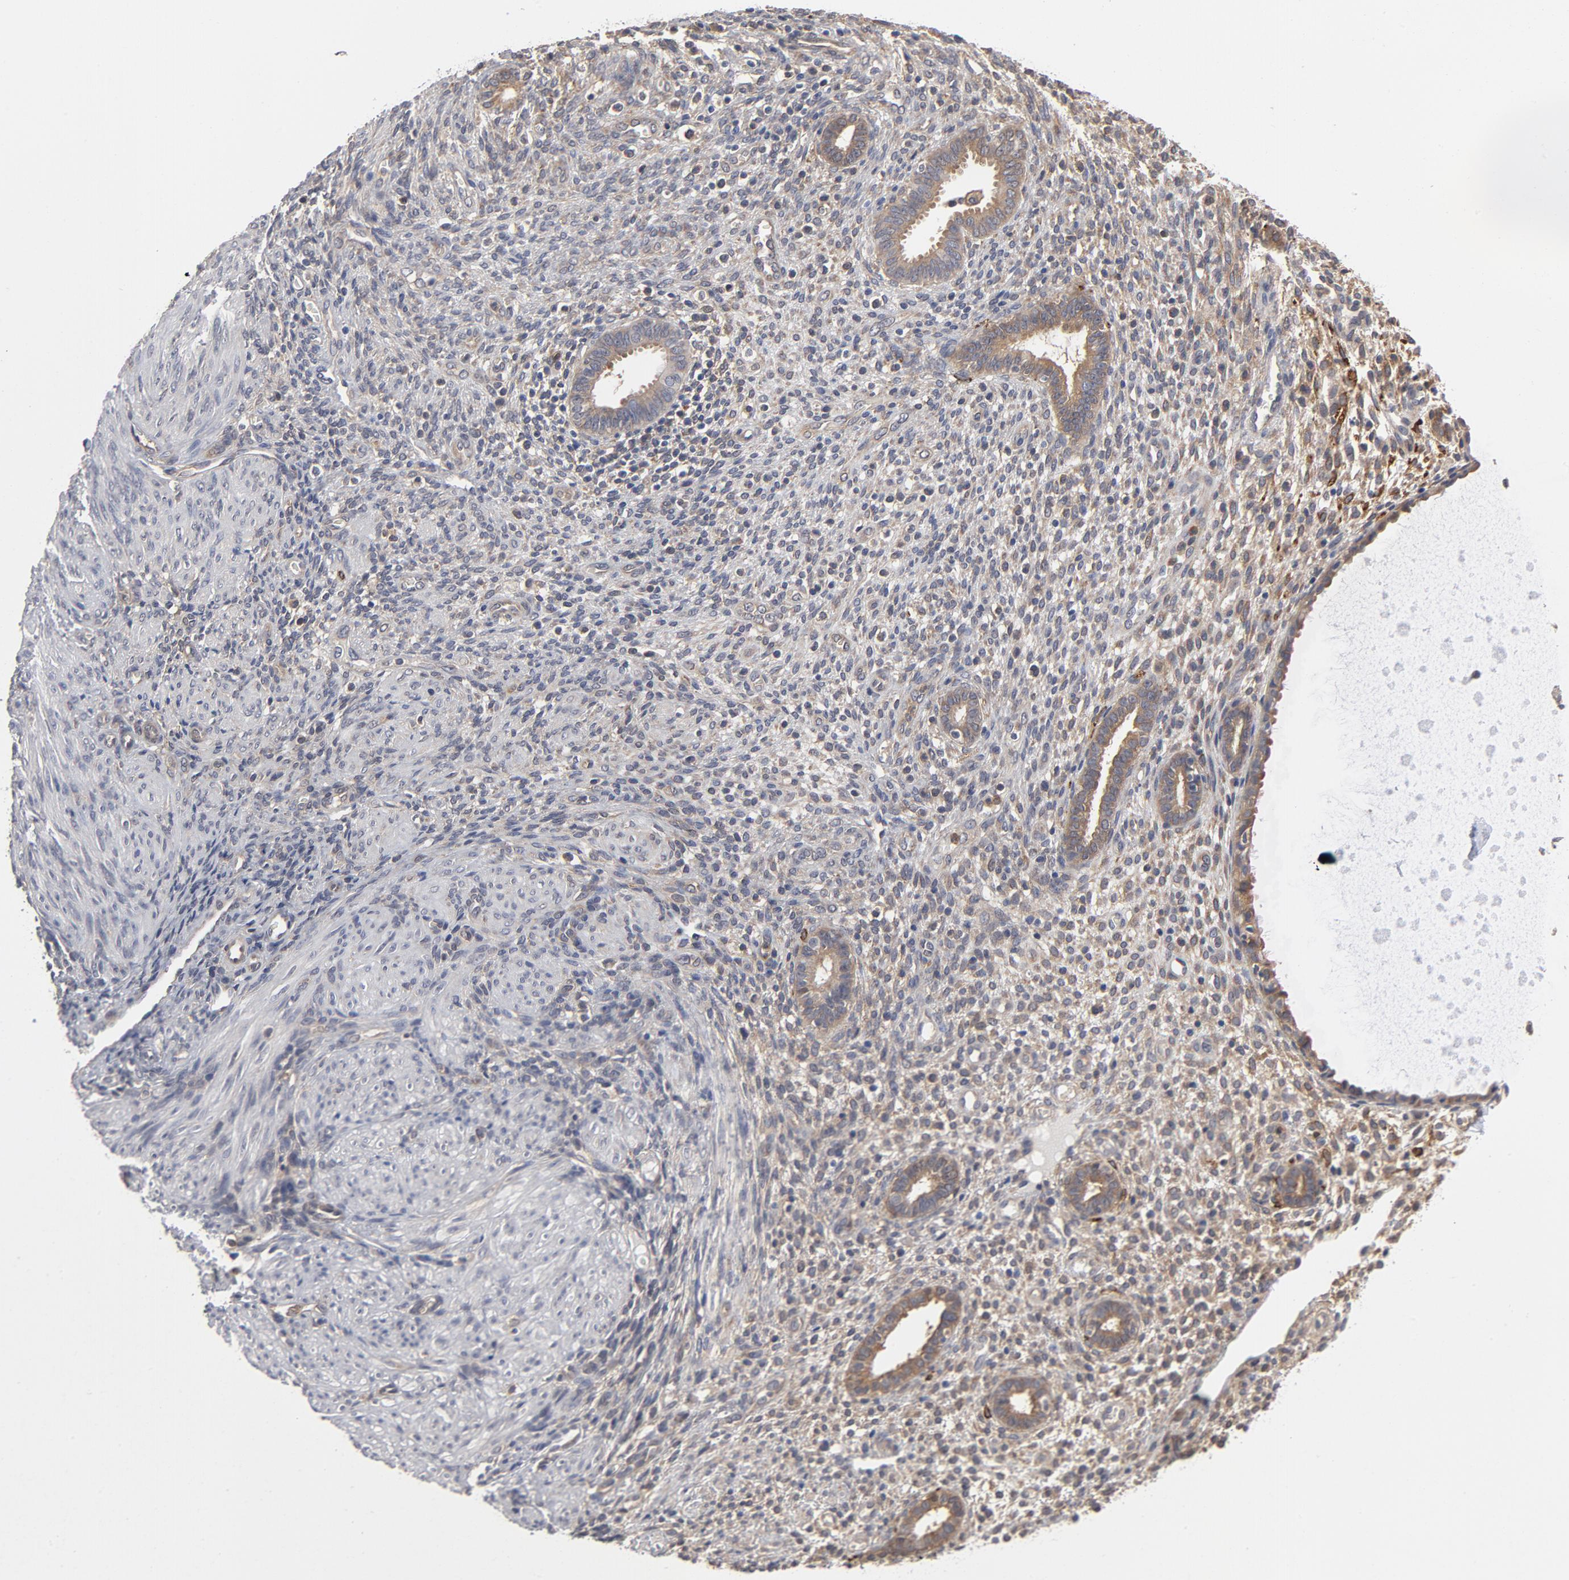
{"staining": {"intensity": "moderate", "quantity": "<25%", "location": "cytoplasmic/membranous"}, "tissue": "endometrium", "cell_type": "Cells in endometrial stroma", "image_type": "normal", "snomed": [{"axis": "morphology", "description": "Normal tissue, NOS"}, {"axis": "topography", "description": "Endometrium"}], "caption": "Unremarkable endometrium displays moderate cytoplasmic/membranous positivity in approximately <25% of cells in endometrial stroma.", "gene": "ASMTL", "patient": {"sex": "female", "age": 72}}